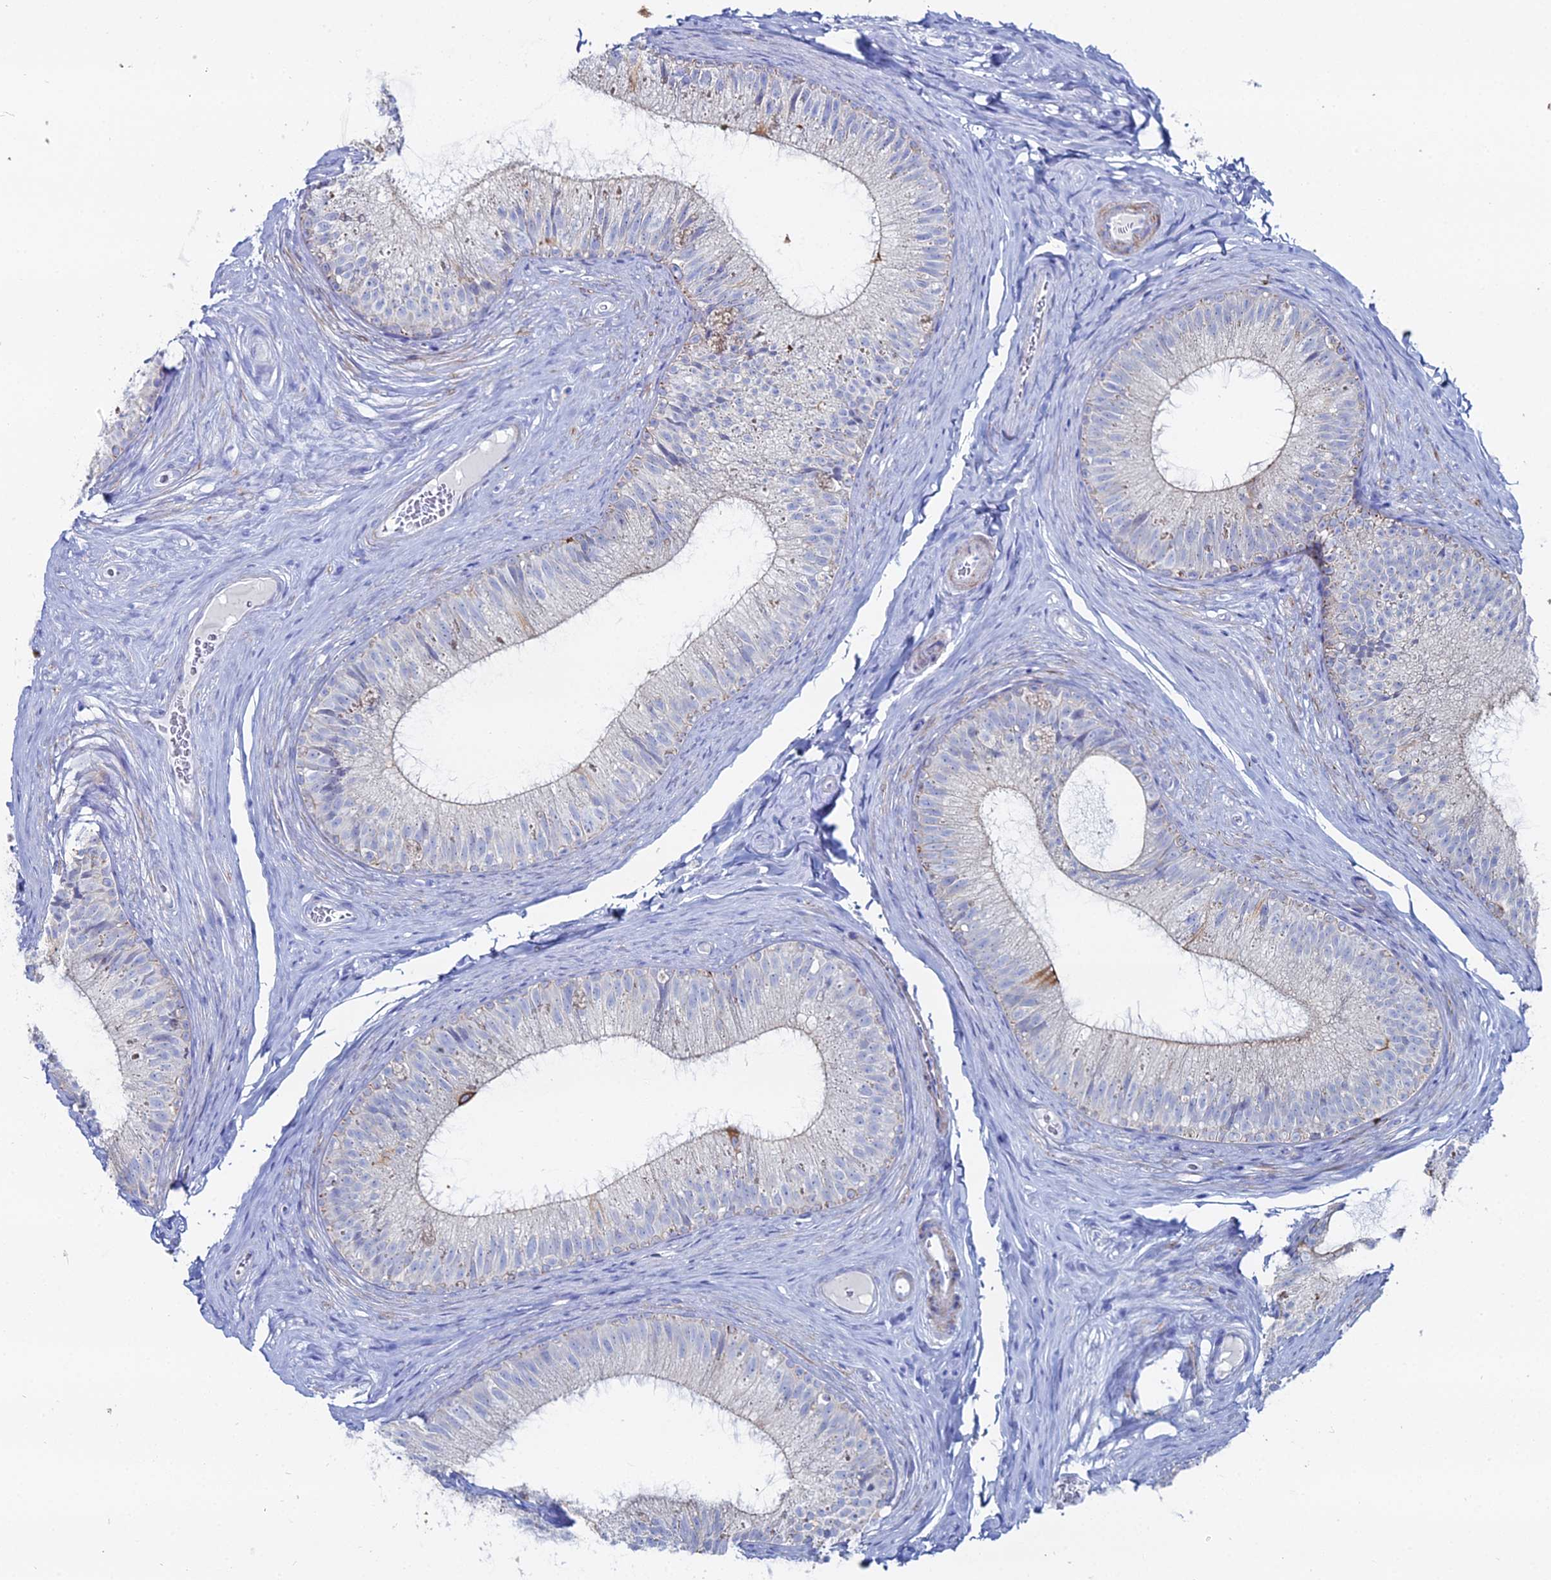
{"staining": {"intensity": "moderate", "quantity": "<25%", "location": "cytoplasmic/membranous"}, "tissue": "epididymis", "cell_type": "Glandular cells", "image_type": "normal", "snomed": [{"axis": "morphology", "description": "Normal tissue, NOS"}, {"axis": "topography", "description": "Epididymis"}], "caption": "Immunohistochemical staining of normal epididymis exhibits moderate cytoplasmic/membranous protein expression in approximately <25% of glandular cells.", "gene": "DHX34", "patient": {"sex": "male", "age": 34}}